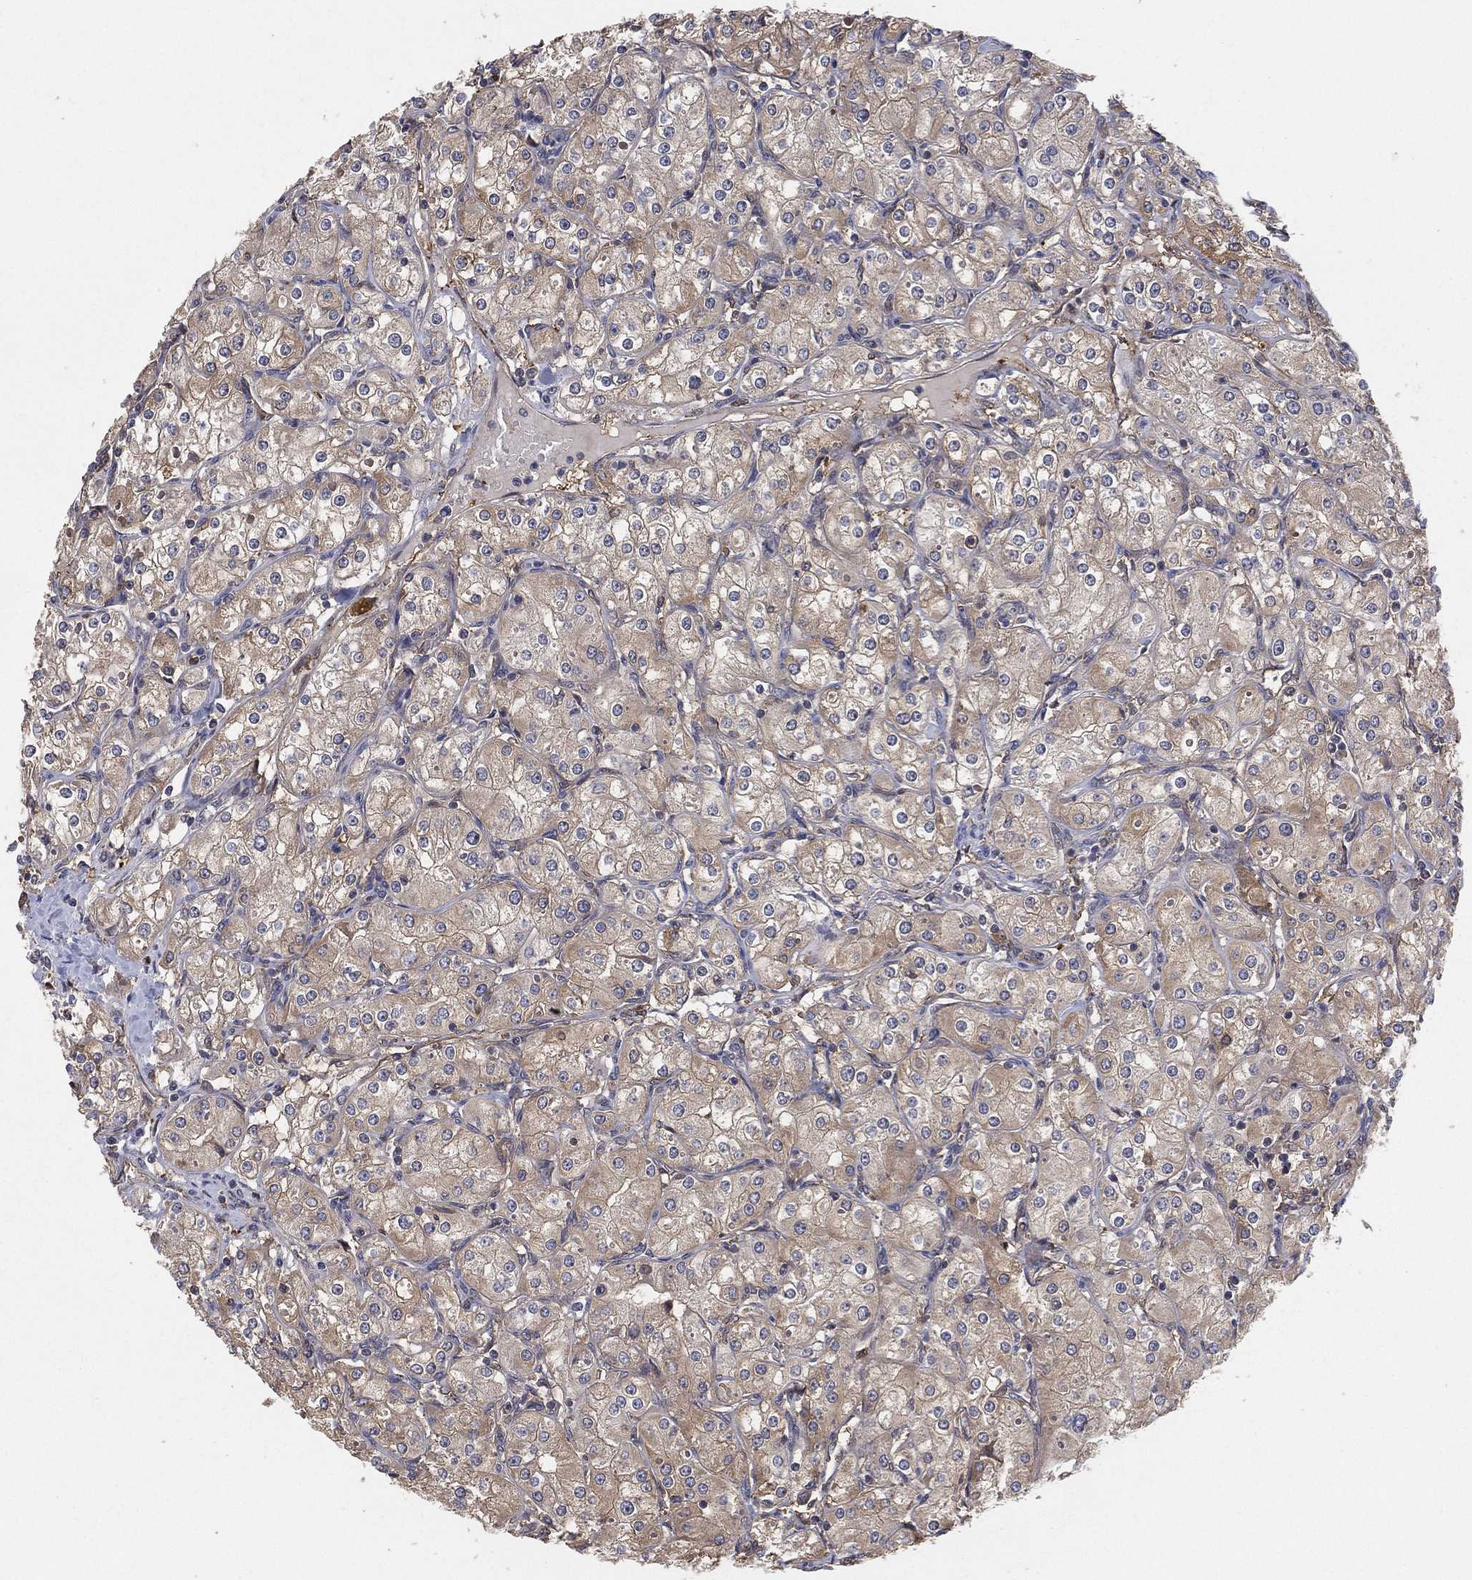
{"staining": {"intensity": "moderate", "quantity": "25%-75%", "location": "cytoplasmic/membranous"}, "tissue": "renal cancer", "cell_type": "Tumor cells", "image_type": "cancer", "snomed": [{"axis": "morphology", "description": "Adenocarcinoma, NOS"}, {"axis": "topography", "description": "Kidney"}], "caption": "A histopathology image of renal adenocarcinoma stained for a protein demonstrates moderate cytoplasmic/membranous brown staining in tumor cells. The protein of interest is stained brown, and the nuclei are stained in blue (DAB IHC with brightfield microscopy, high magnification).", "gene": "PSMG4", "patient": {"sex": "male", "age": 77}}